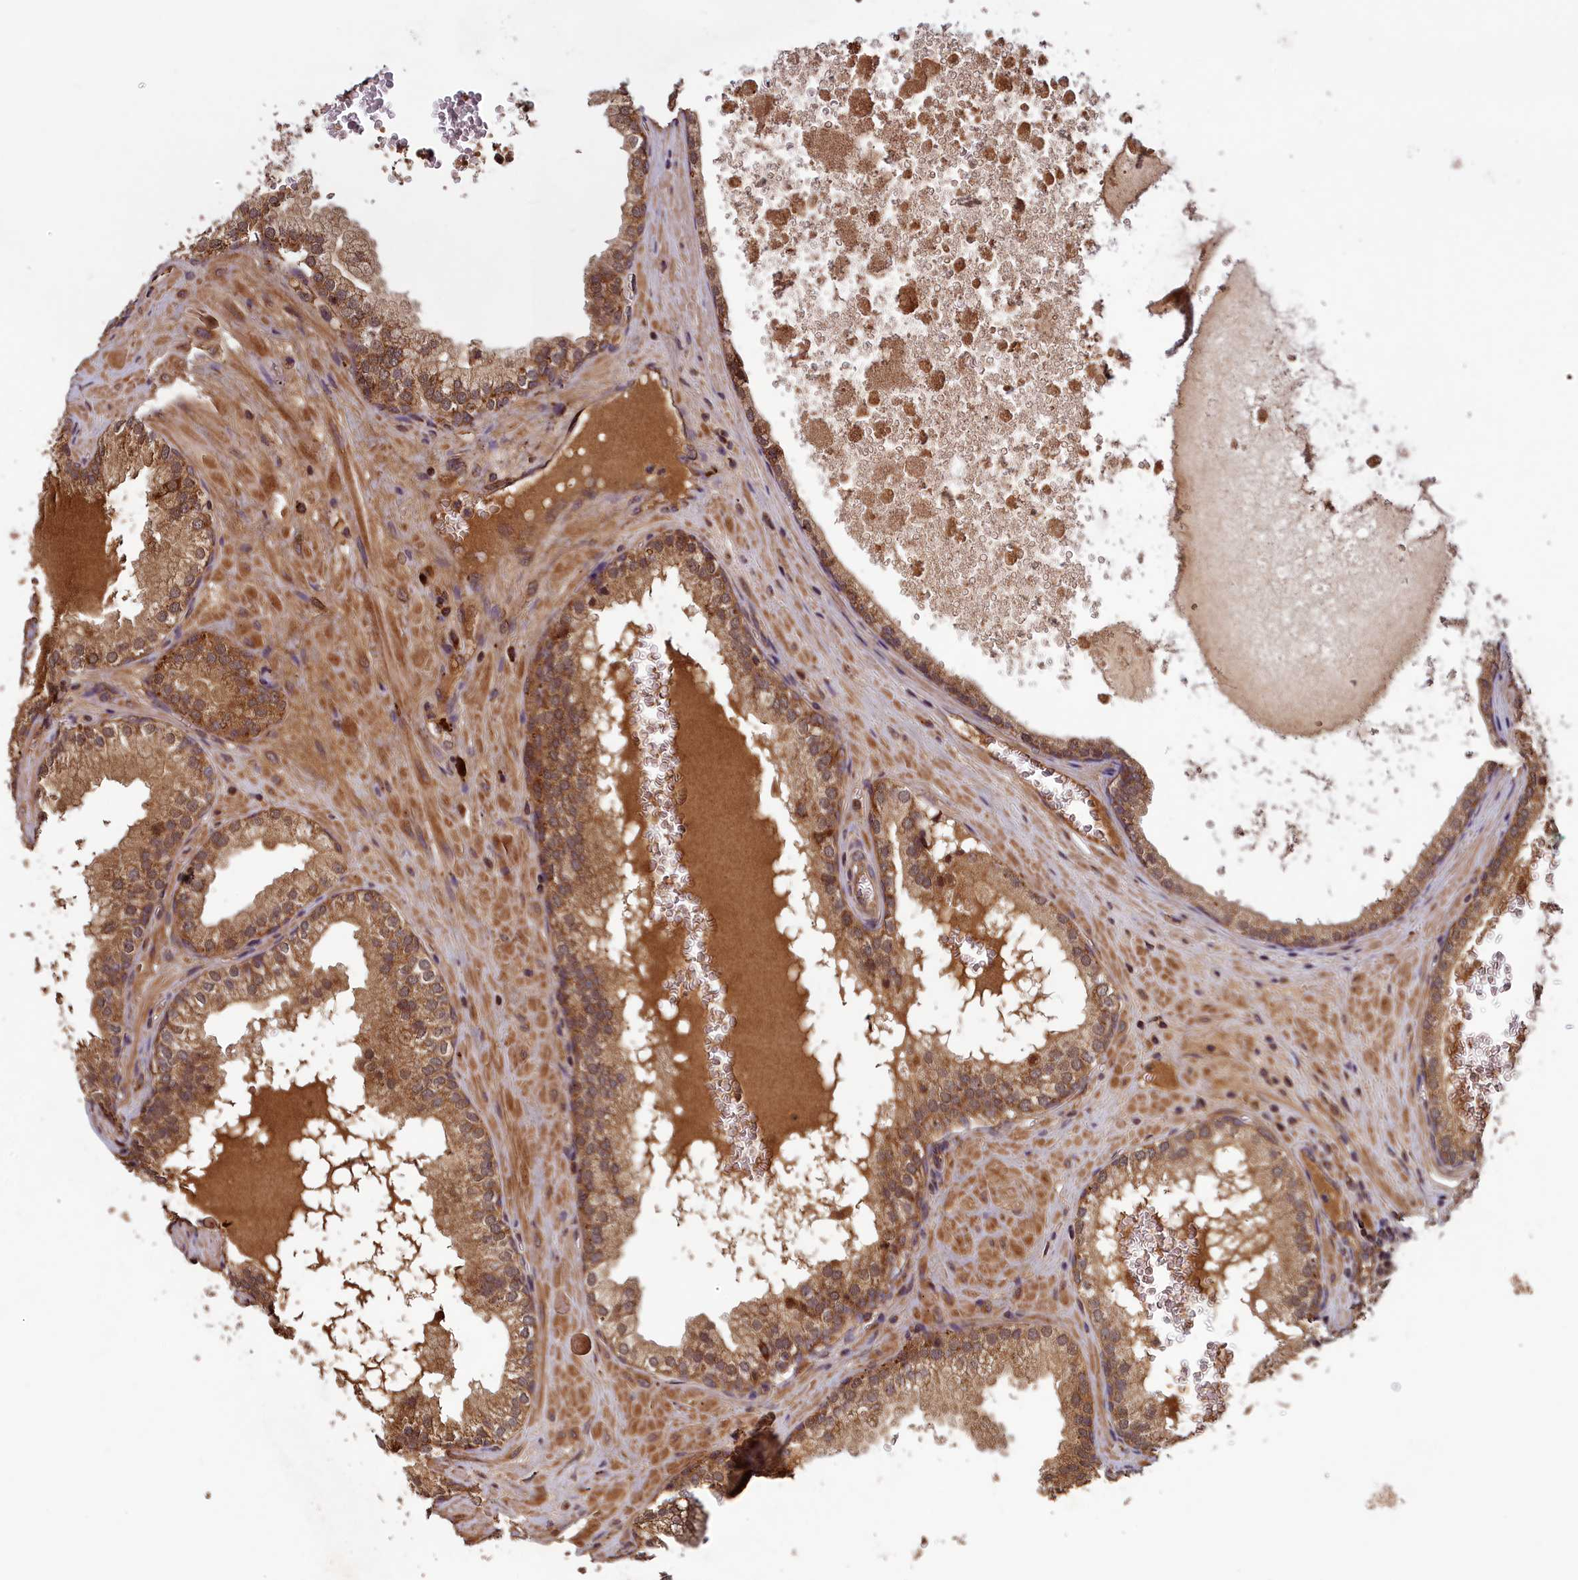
{"staining": {"intensity": "moderate", "quantity": ">75%", "location": "cytoplasmic/membranous"}, "tissue": "prostate cancer", "cell_type": "Tumor cells", "image_type": "cancer", "snomed": [{"axis": "morphology", "description": "Adenocarcinoma, Low grade"}, {"axis": "topography", "description": "Prostate"}], "caption": "Immunohistochemical staining of low-grade adenocarcinoma (prostate) demonstrates medium levels of moderate cytoplasmic/membranous protein positivity in approximately >75% of tumor cells.", "gene": "CCDC15", "patient": {"sex": "male", "age": 60}}